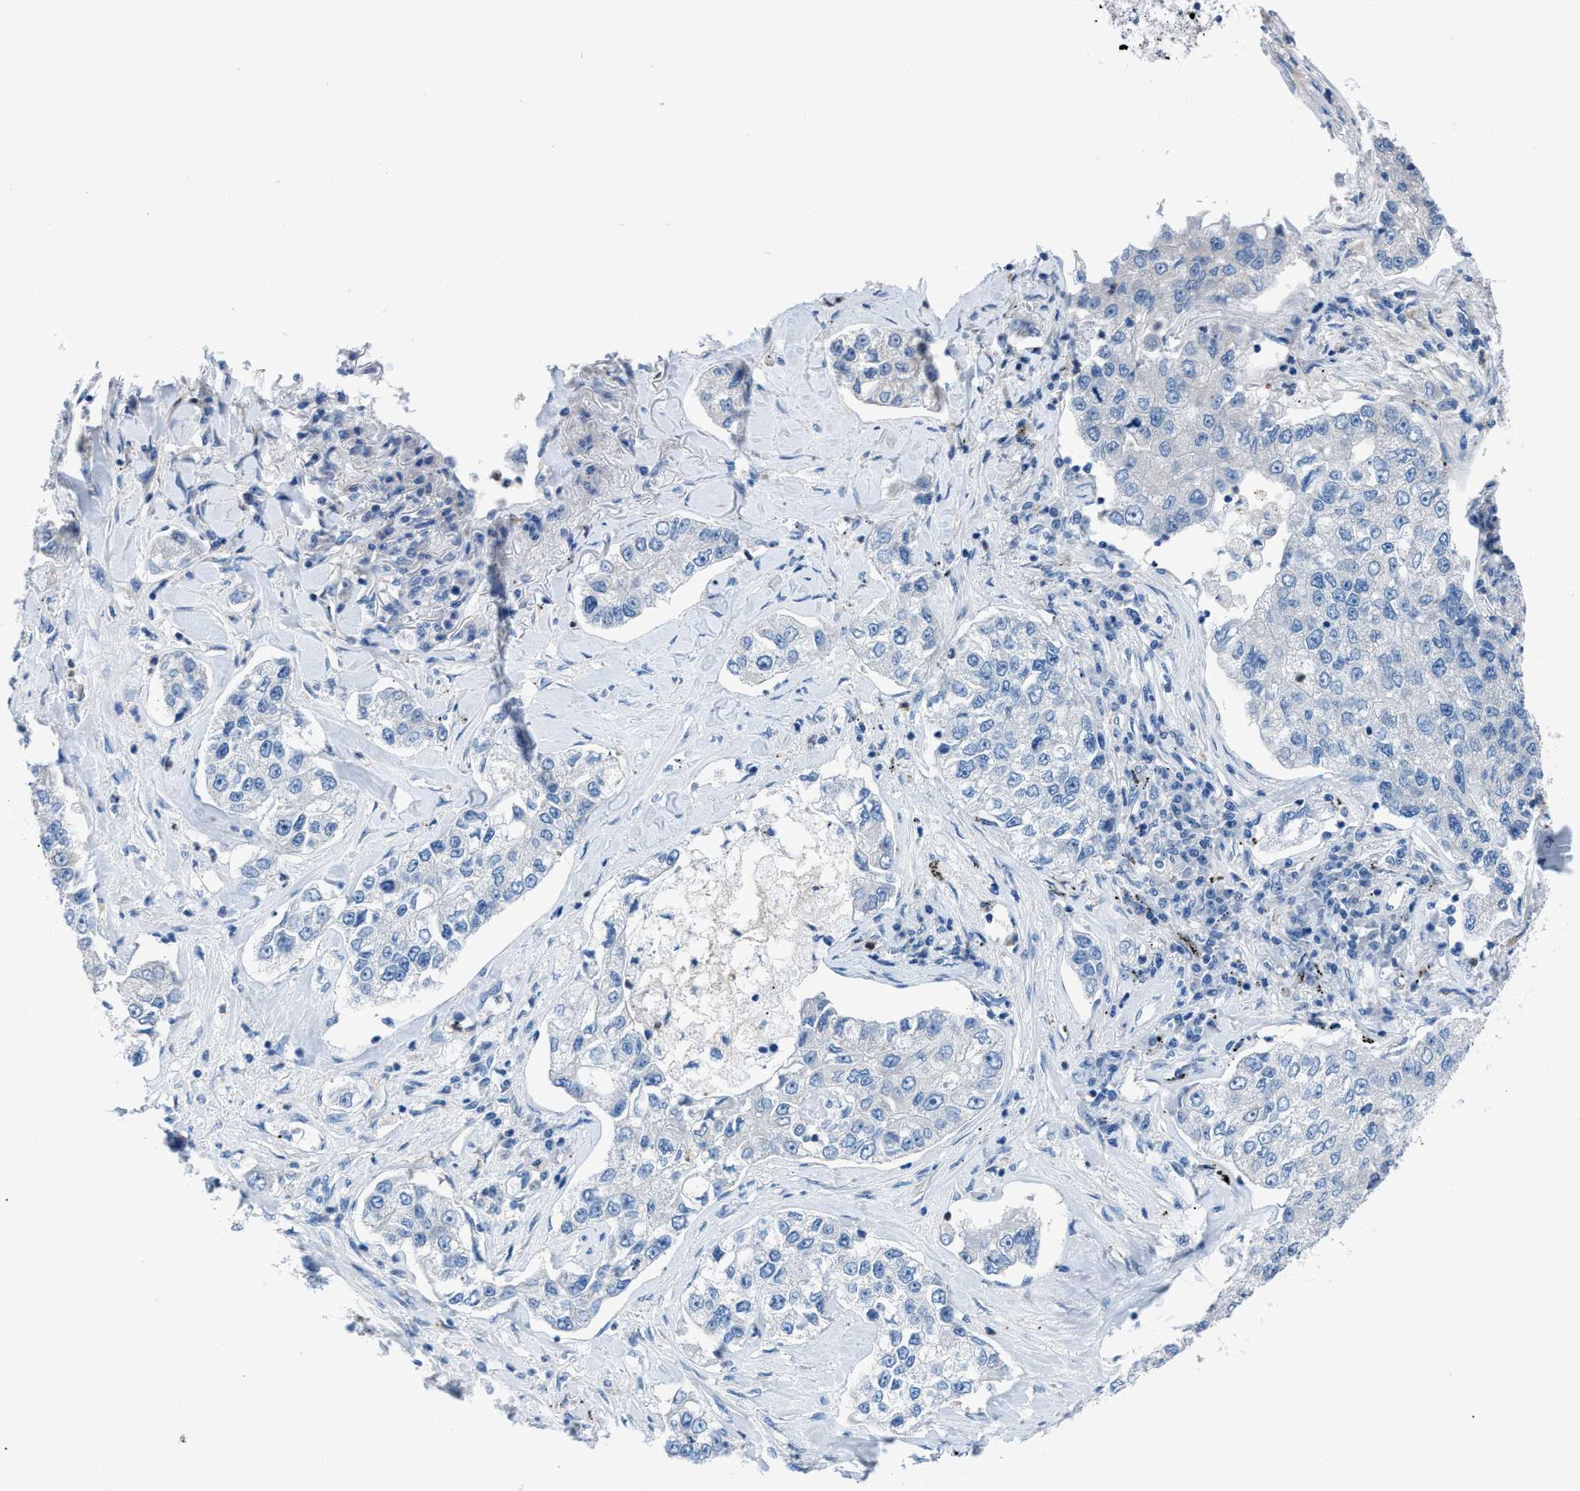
{"staining": {"intensity": "negative", "quantity": "none", "location": "none"}, "tissue": "lung cancer", "cell_type": "Tumor cells", "image_type": "cancer", "snomed": [{"axis": "morphology", "description": "Adenocarcinoma, NOS"}, {"axis": "topography", "description": "Lung"}], "caption": "Immunohistochemistry photomicrograph of neoplastic tissue: human adenocarcinoma (lung) stained with DAB exhibits no significant protein expression in tumor cells.", "gene": "ITPR1", "patient": {"sex": "male", "age": 49}}